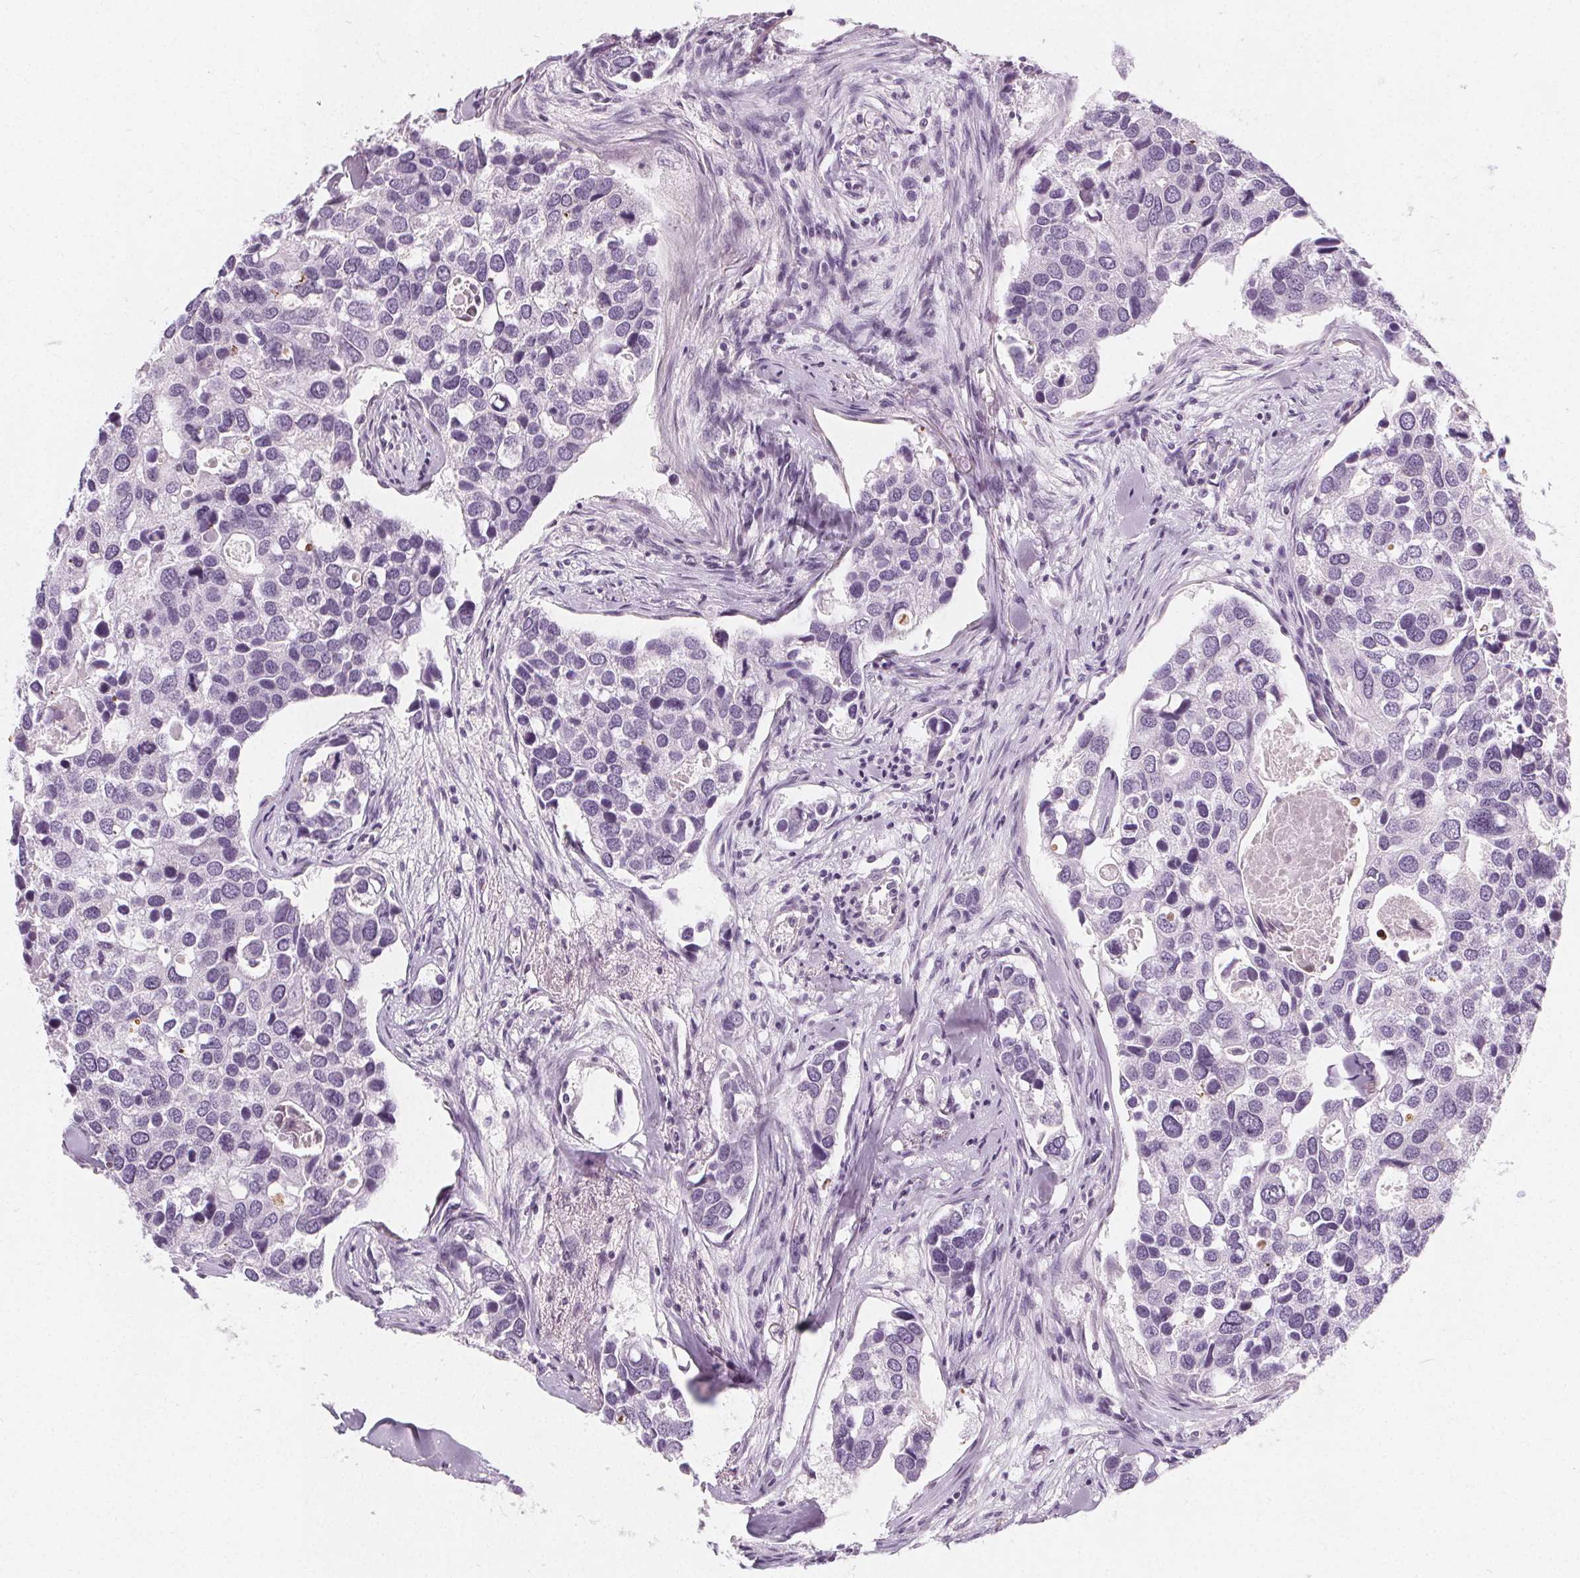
{"staining": {"intensity": "negative", "quantity": "none", "location": "none"}, "tissue": "breast cancer", "cell_type": "Tumor cells", "image_type": "cancer", "snomed": [{"axis": "morphology", "description": "Duct carcinoma"}, {"axis": "topography", "description": "Breast"}], "caption": "There is no significant expression in tumor cells of breast cancer.", "gene": "SLC5A12", "patient": {"sex": "female", "age": 83}}